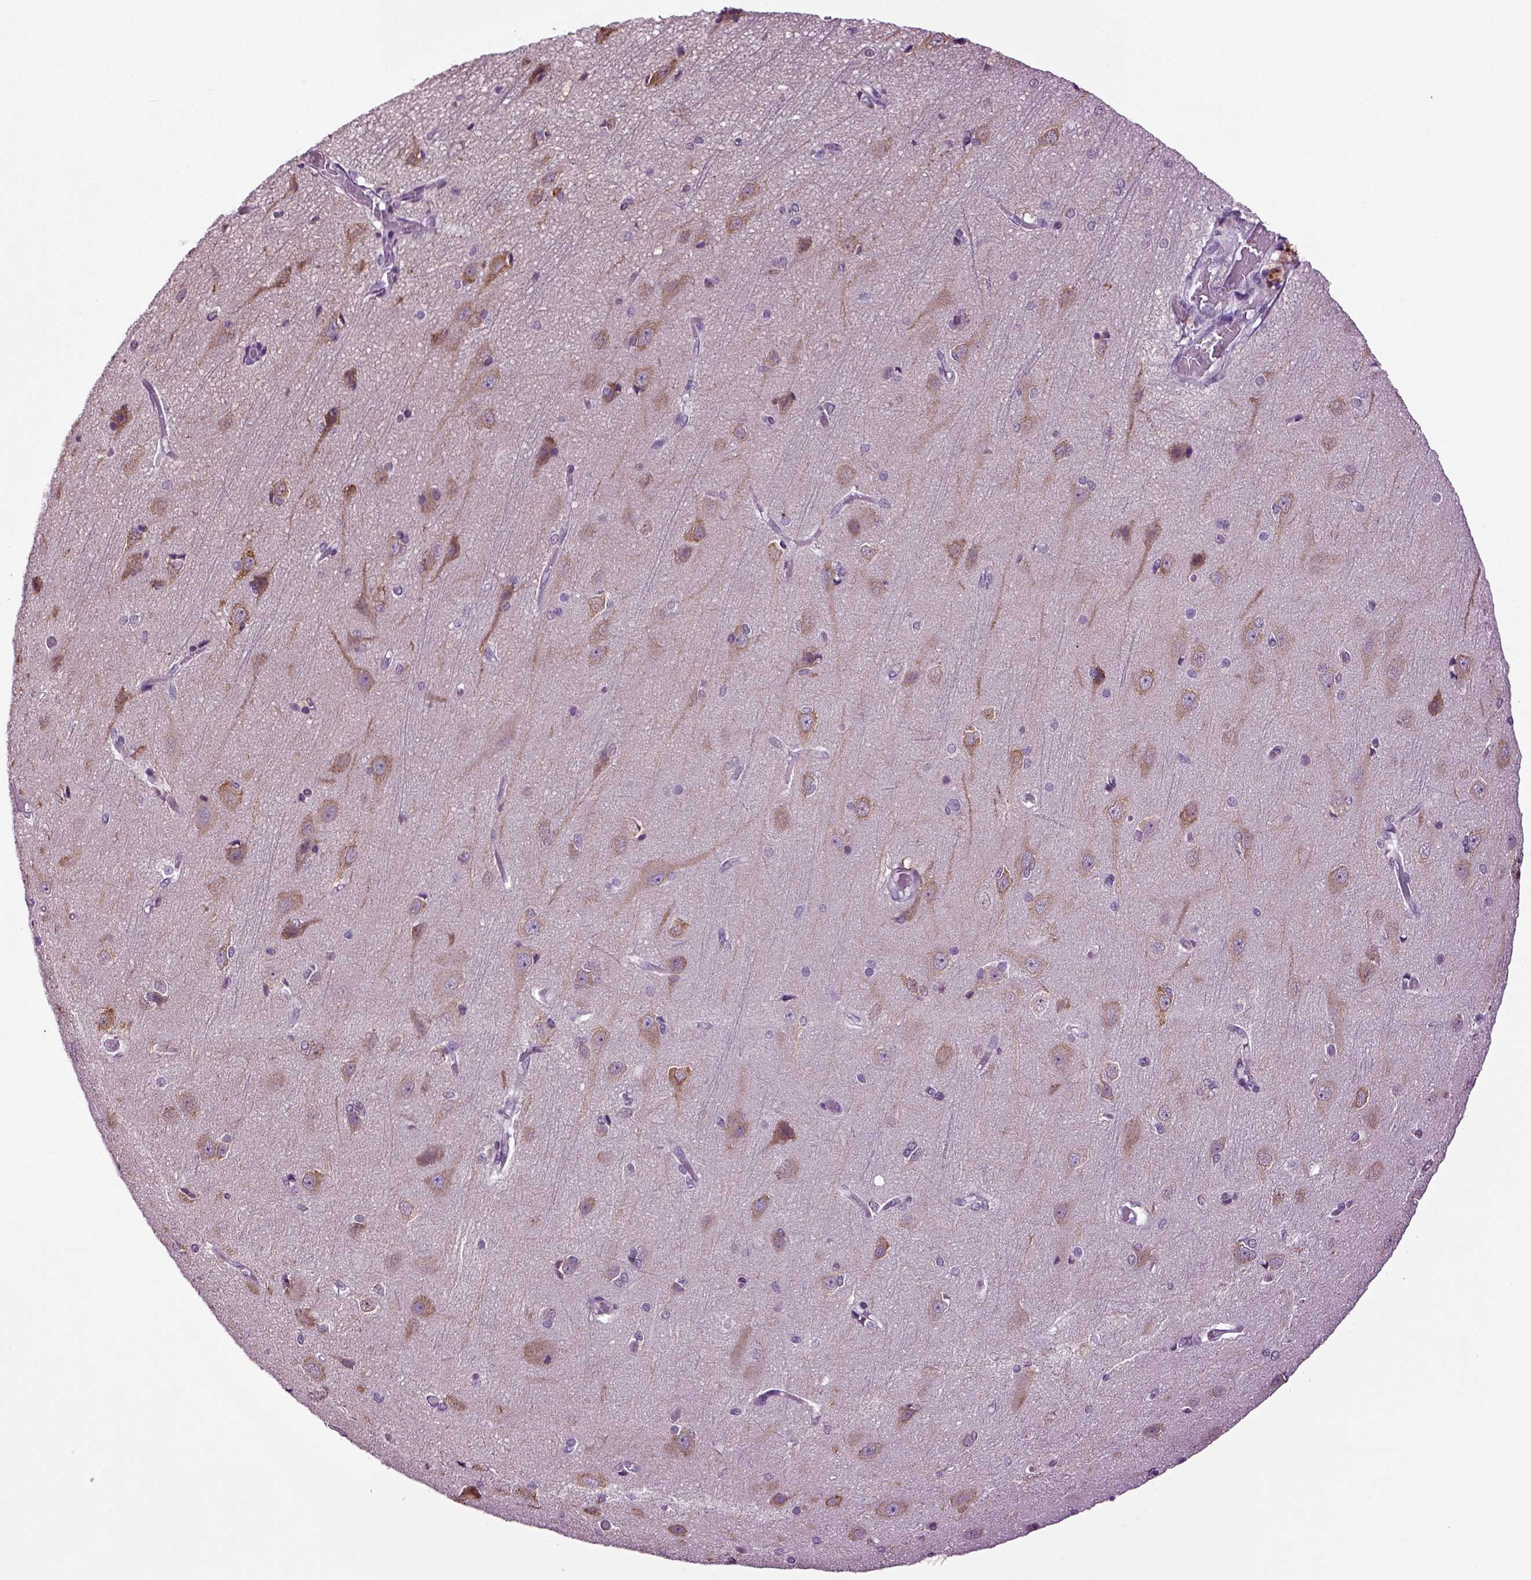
{"staining": {"intensity": "negative", "quantity": "none", "location": "none"}, "tissue": "cerebral cortex", "cell_type": "Endothelial cells", "image_type": "normal", "snomed": [{"axis": "morphology", "description": "Normal tissue, NOS"}, {"axis": "topography", "description": "Cerebral cortex"}], "caption": "High magnification brightfield microscopy of benign cerebral cortex stained with DAB (3,3'-diaminobenzidine) (brown) and counterstained with hematoxylin (blue): endothelial cells show no significant expression.", "gene": "PLCH2", "patient": {"sex": "male", "age": 37}}